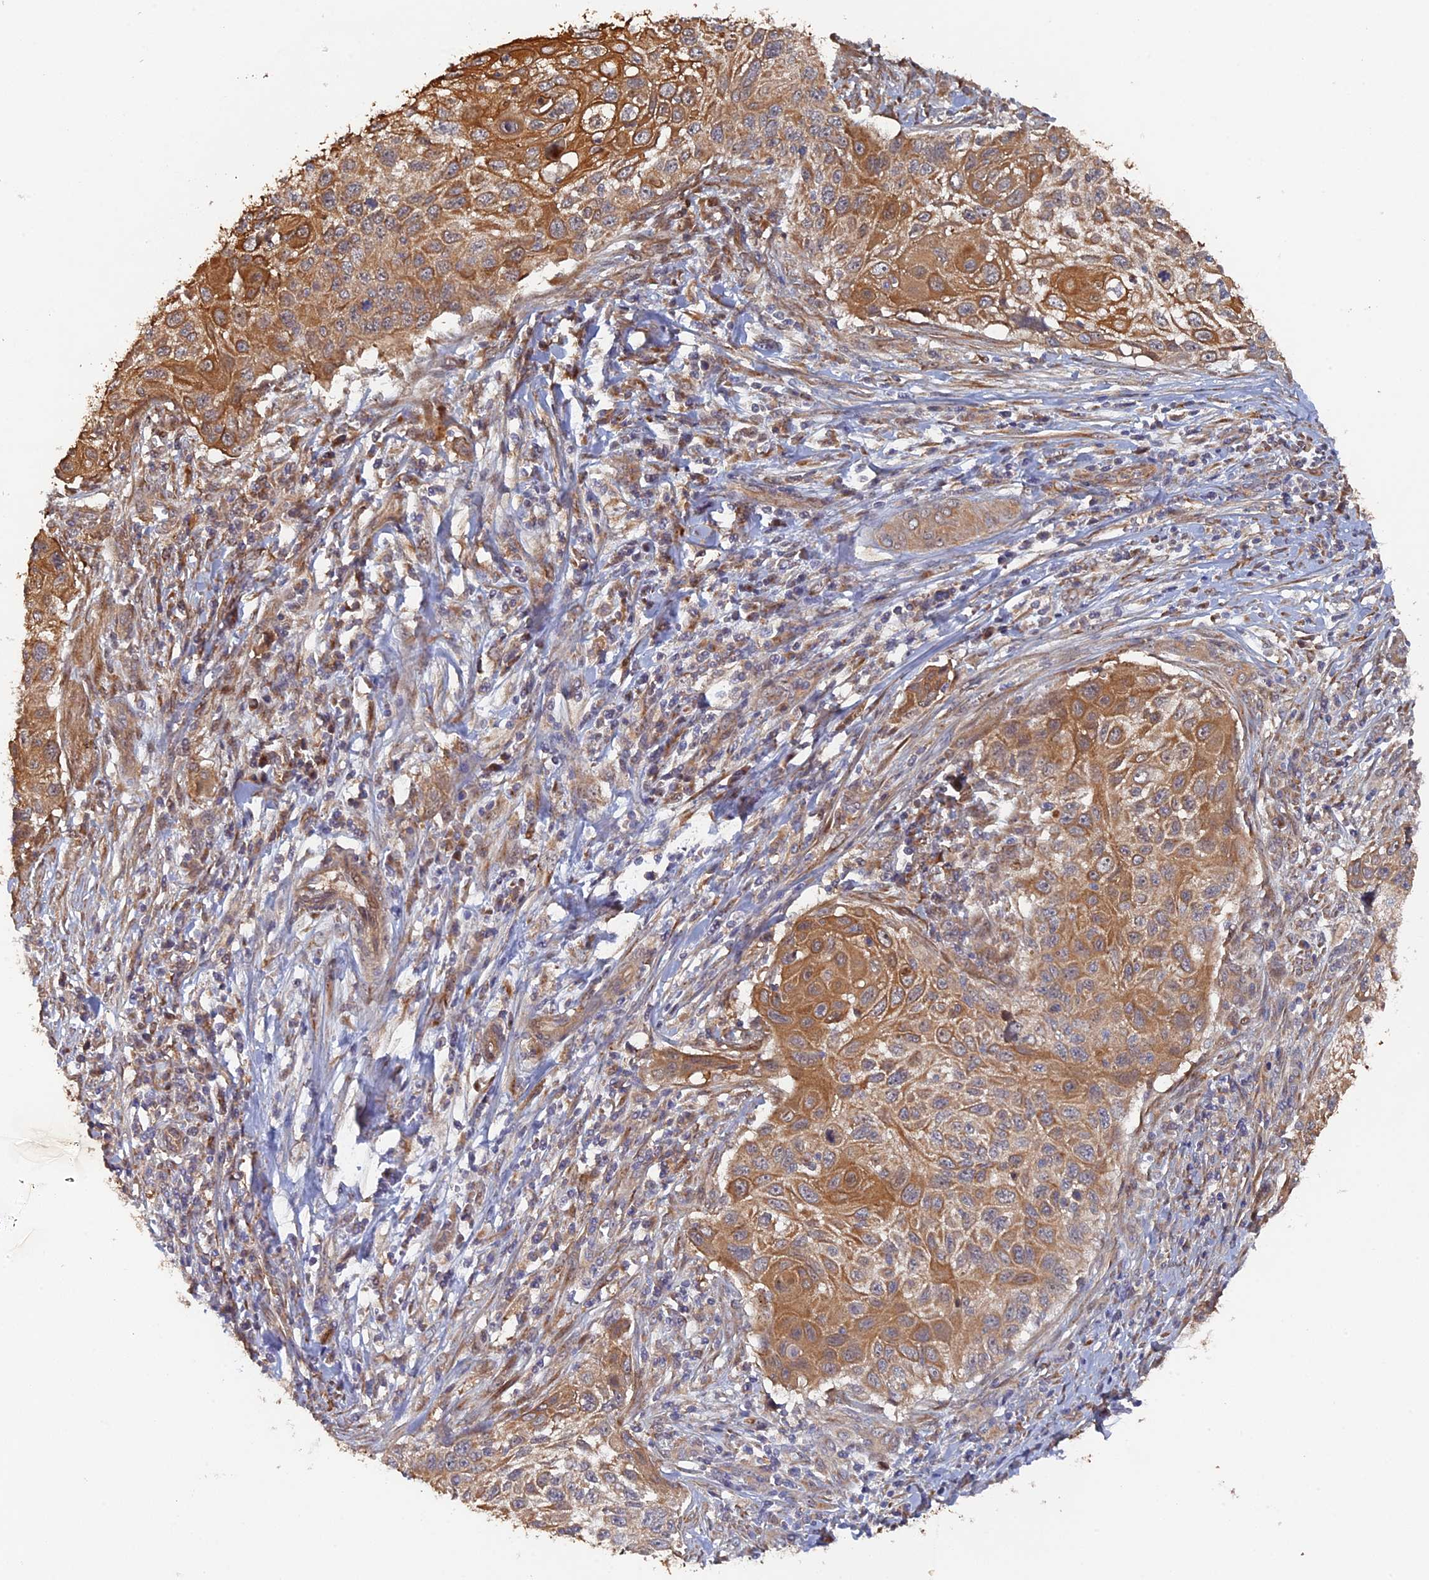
{"staining": {"intensity": "moderate", "quantity": ">75%", "location": "cytoplasmic/membranous"}, "tissue": "cervical cancer", "cell_type": "Tumor cells", "image_type": "cancer", "snomed": [{"axis": "morphology", "description": "Squamous cell carcinoma, NOS"}, {"axis": "topography", "description": "Cervix"}], "caption": "Cervical cancer (squamous cell carcinoma) tissue reveals moderate cytoplasmic/membranous positivity in approximately >75% of tumor cells, visualized by immunohistochemistry.", "gene": "VPS37C", "patient": {"sex": "female", "age": 70}}